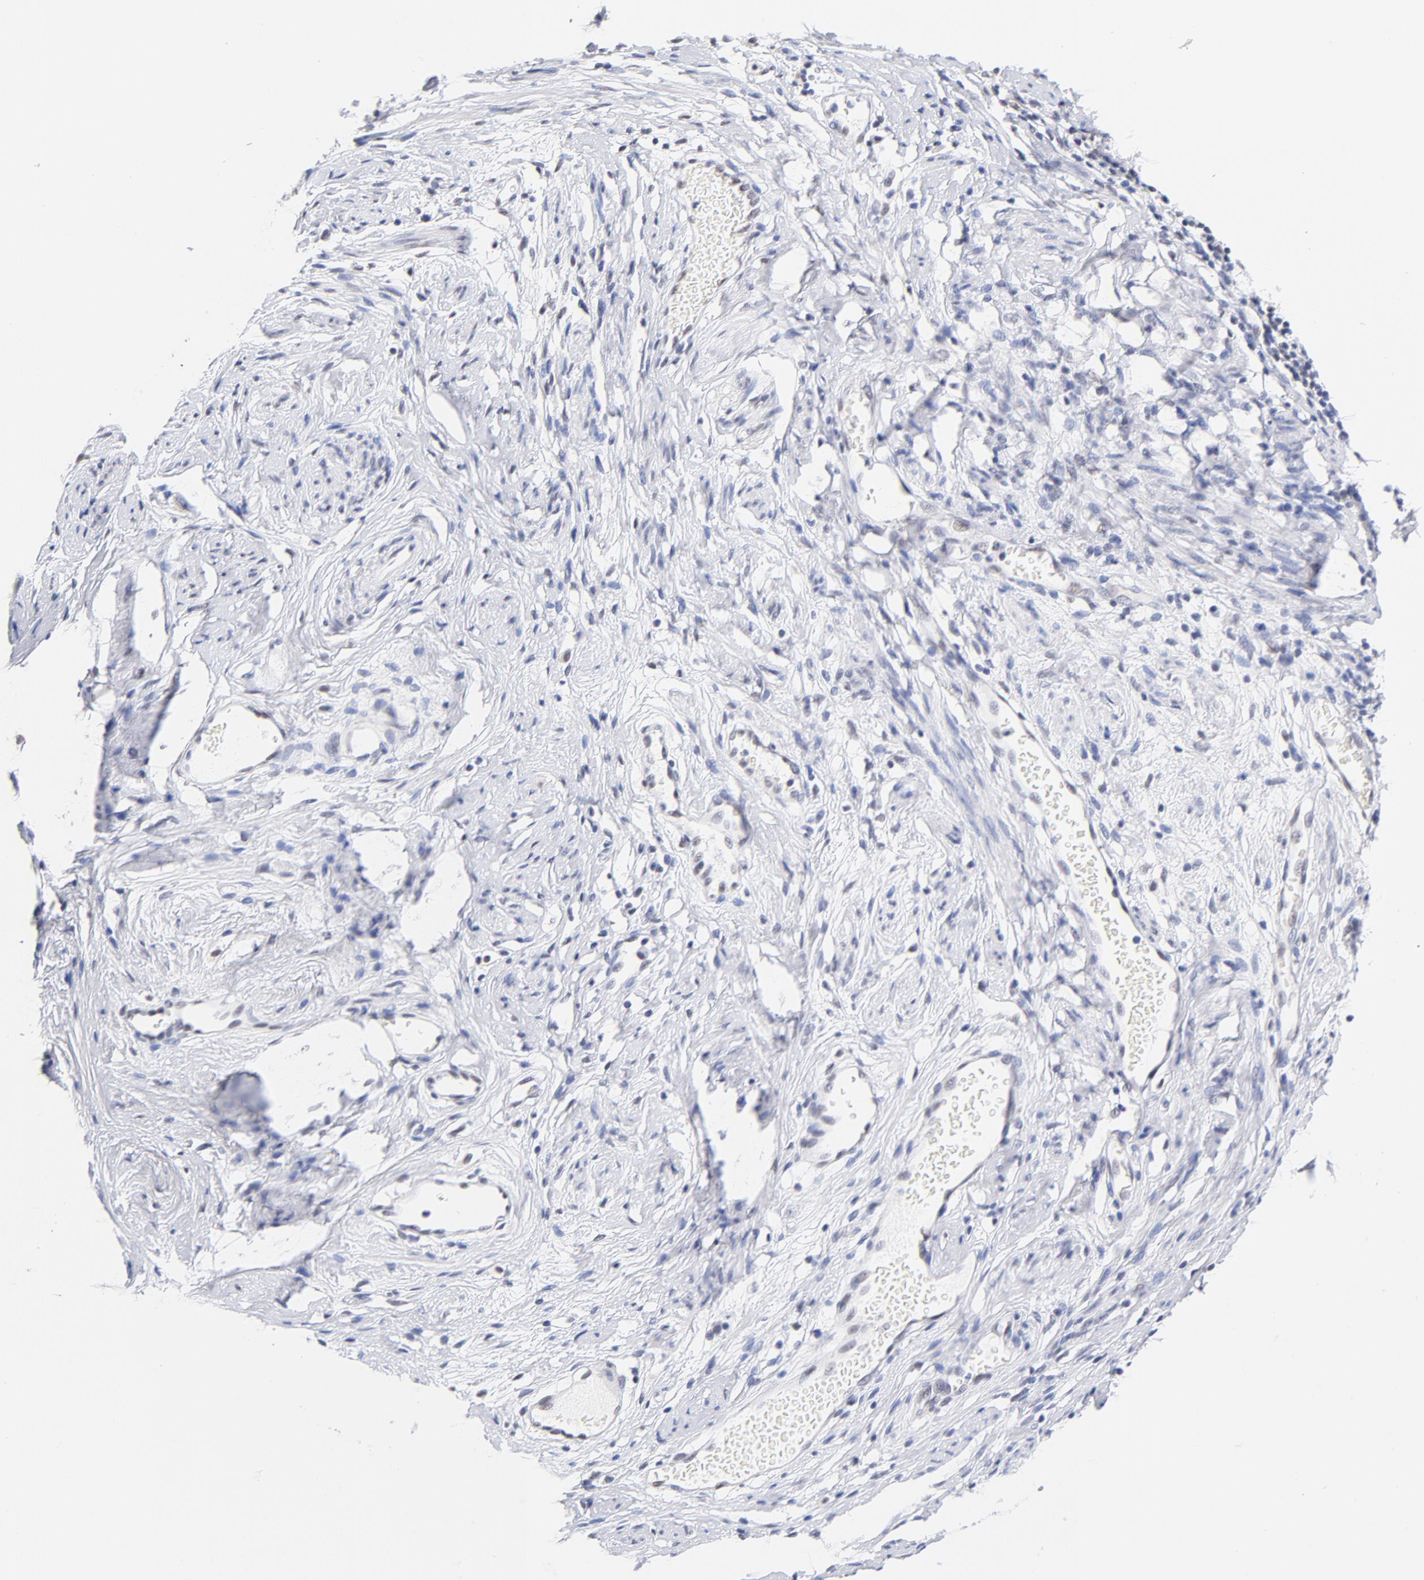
{"staining": {"intensity": "negative", "quantity": "none", "location": "none"}, "tissue": "cervical cancer", "cell_type": "Tumor cells", "image_type": "cancer", "snomed": [{"axis": "morphology", "description": "Normal tissue, NOS"}, {"axis": "morphology", "description": "Squamous cell carcinoma, NOS"}, {"axis": "topography", "description": "Cervix"}], "caption": "This photomicrograph is of cervical cancer (squamous cell carcinoma) stained with IHC to label a protein in brown with the nuclei are counter-stained blue. There is no expression in tumor cells.", "gene": "ZNF74", "patient": {"sex": "female", "age": 67}}